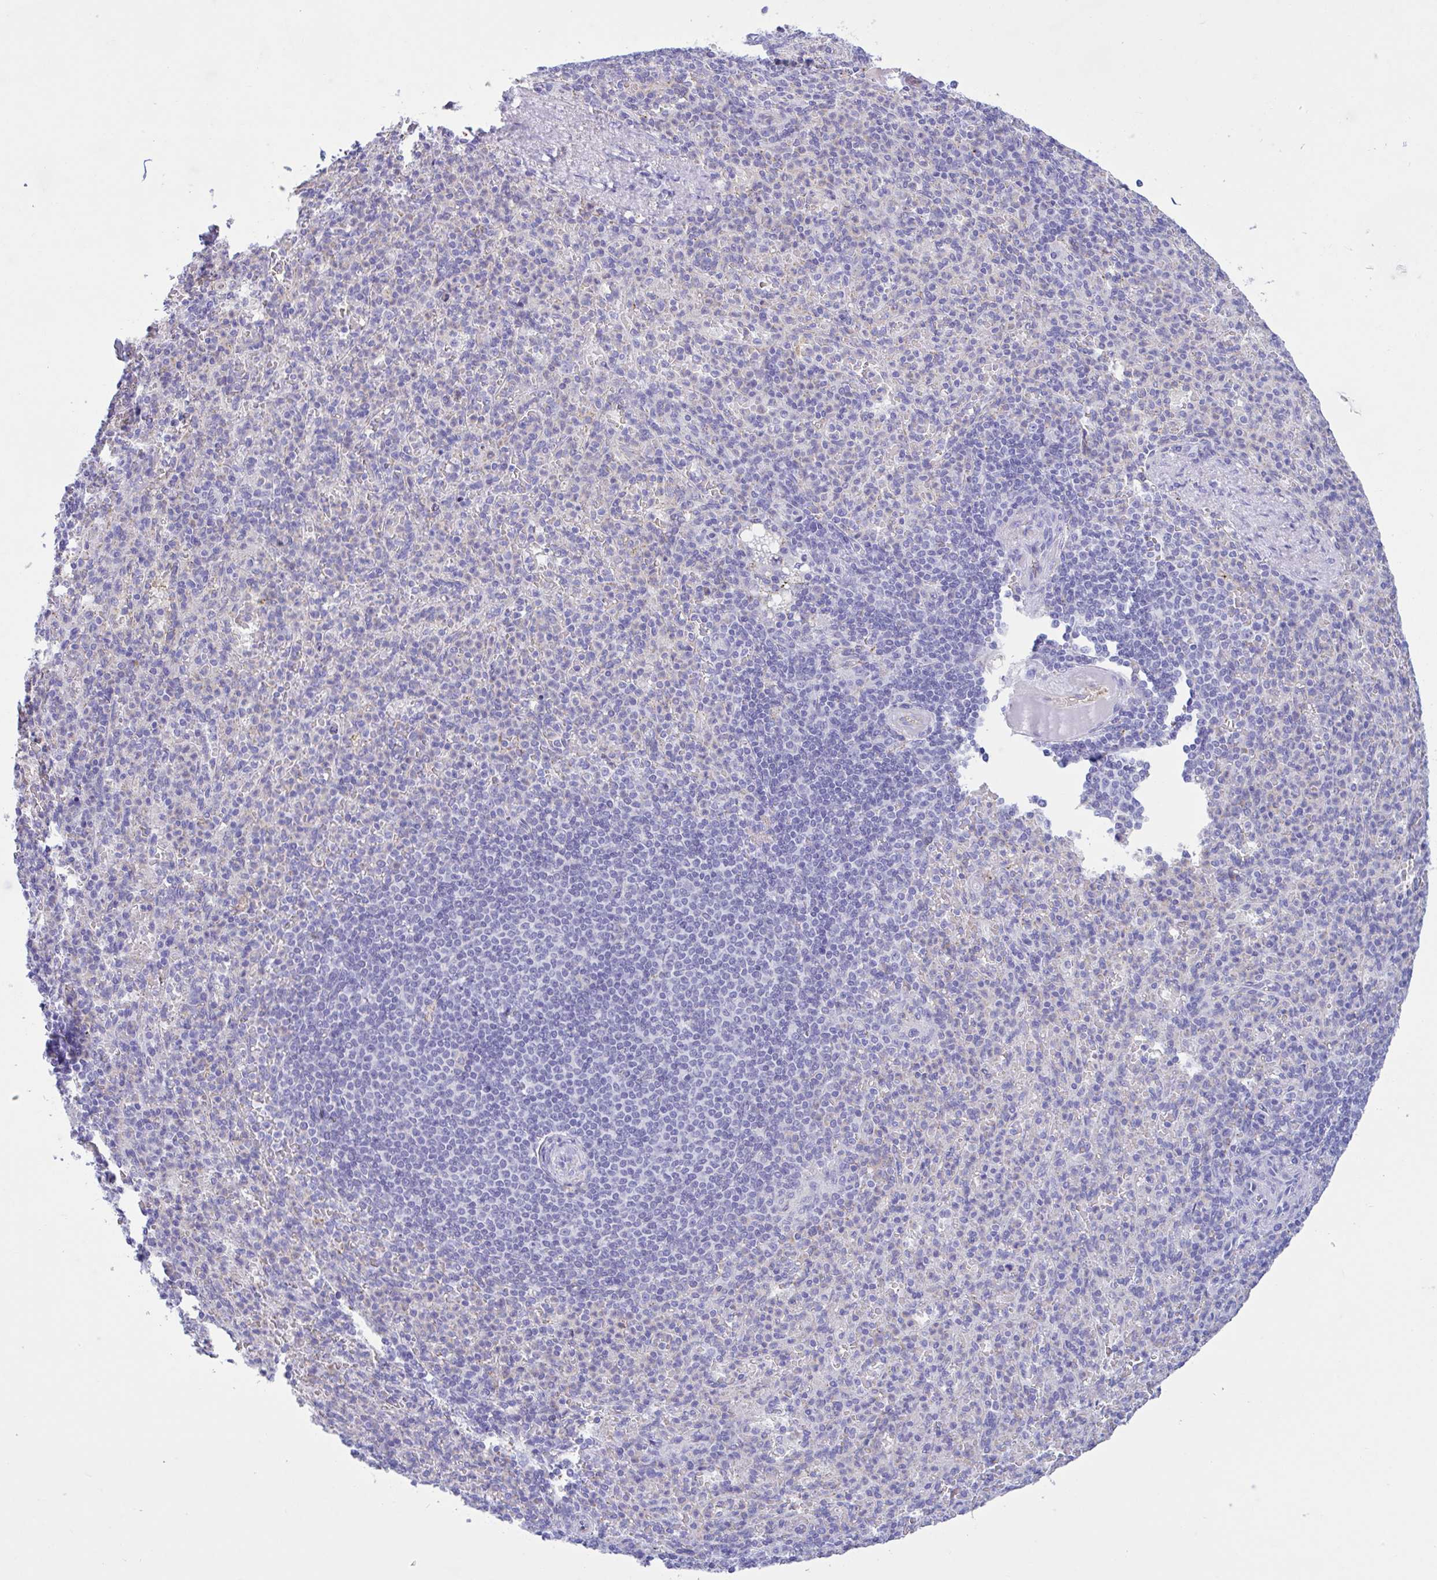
{"staining": {"intensity": "negative", "quantity": "none", "location": "none"}, "tissue": "spleen", "cell_type": "Cells in red pulp", "image_type": "normal", "snomed": [{"axis": "morphology", "description": "Normal tissue, NOS"}, {"axis": "topography", "description": "Spleen"}], "caption": "This is an immunohistochemistry (IHC) photomicrograph of unremarkable spleen. There is no staining in cells in red pulp.", "gene": "LARGE2", "patient": {"sex": "female", "age": 74}}